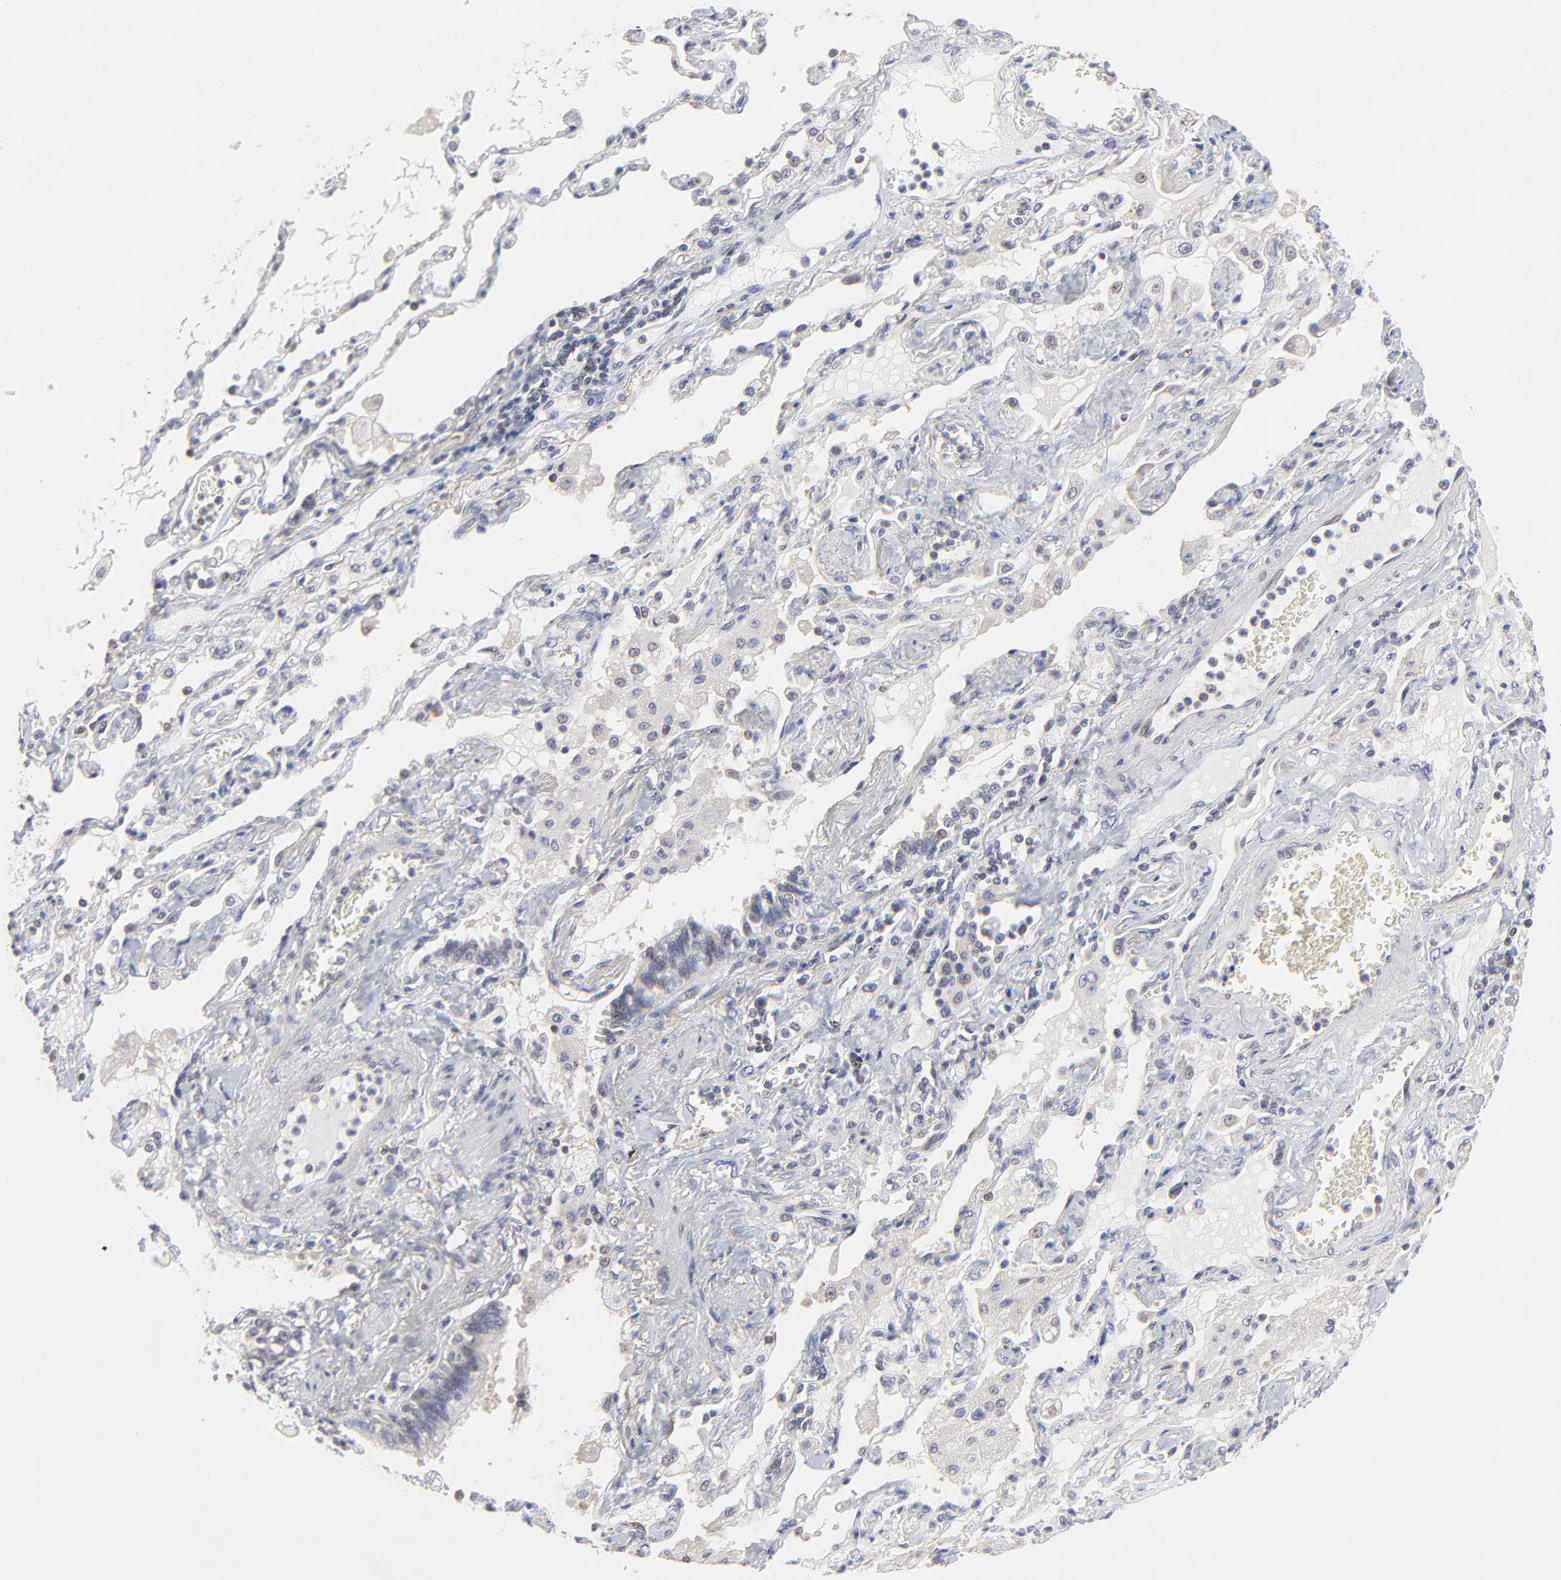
{"staining": {"intensity": "weak", "quantity": "<25%", "location": "cytoplasmic/membranous"}, "tissue": "lung cancer", "cell_type": "Tumor cells", "image_type": "cancer", "snomed": [{"axis": "morphology", "description": "Squamous cell carcinoma, NOS"}, {"axis": "topography", "description": "Lung"}], "caption": "The immunohistochemistry image has no significant staining in tumor cells of lung squamous cell carcinoma tissue.", "gene": "ZNF157", "patient": {"sex": "female", "age": 76}}